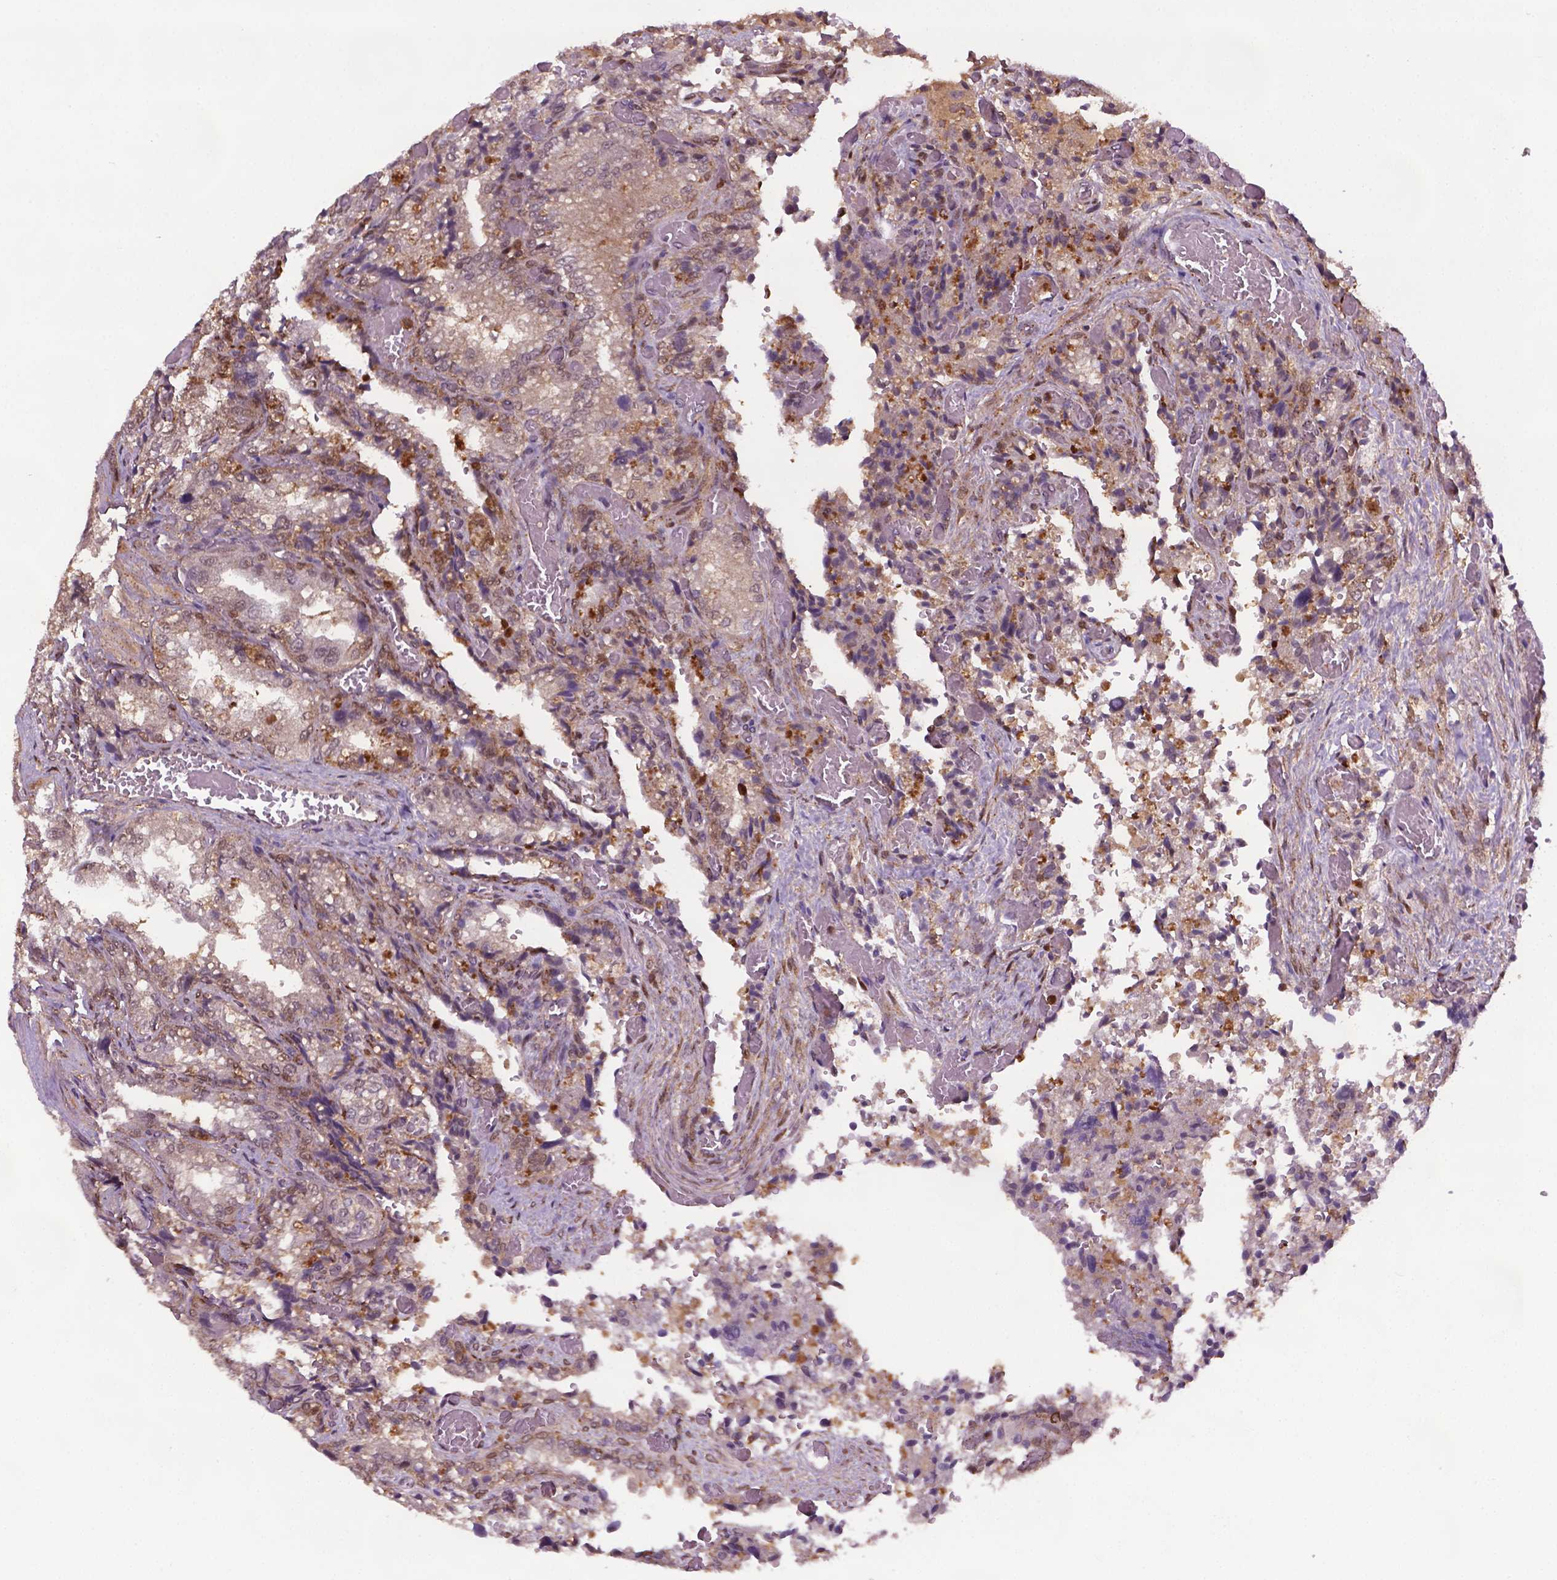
{"staining": {"intensity": "negative", "quantity": "none", "location": "none"}, "tissue": "seminal vesicle", "cell_type": "Glandular cells", "image_type": "normal", "snomed": [{"axis": "morphology", "description": "Normal tissue, NOS"}, {"axis": "topography", "description": "Seminal veicle"}], "caption": "Histopathology image shows no significant protein expression in glandular cells of benign seminal vesicle. Brightfield microscopy of immunohistochemistry (IHC) stained with DAB (brown) and hematoxylin (blue), captured at high magnification.", "gene": "PLIN3", "patient": {"sex": "male", "age": 57}}